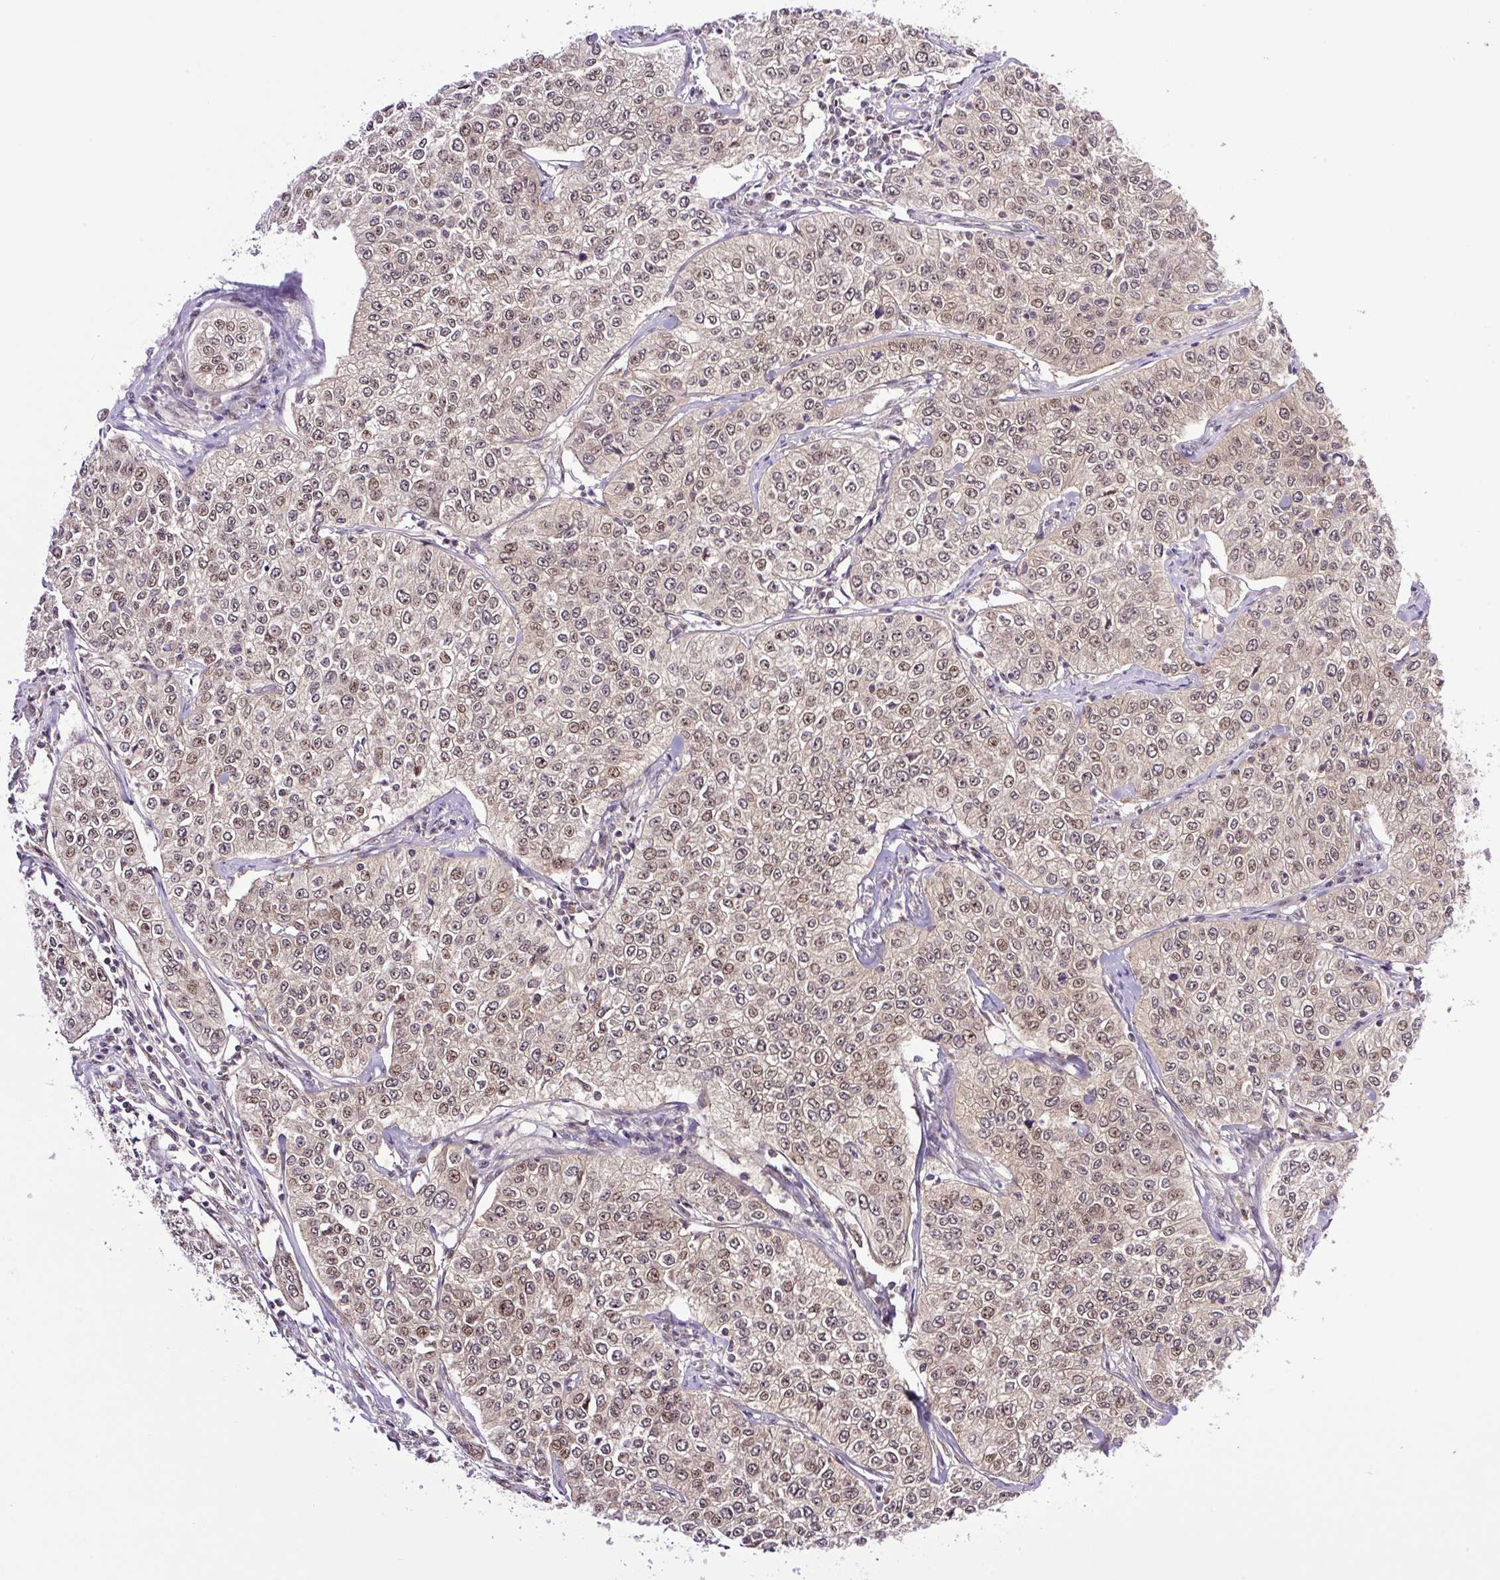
{"staining": {"intensity": "weak", "quantity": "25%-75%", "location": "nuclear"}, "tissue": "cervical cancer", "cell_type": "Tumor cells", "image_type": "cancer", "snomed": [{"axis": "morphology", "description": "Squamous cell carcinoma, NOS"}, {"axis": "topography", "description": "Cervix"}], "caption": "Protein staining exhibits weak nuclear expression in approximately 25%-75% of tumor cells in cervical cancer.", "gene": "SGTA", "patient": {"sex": "female", "age": 35}}